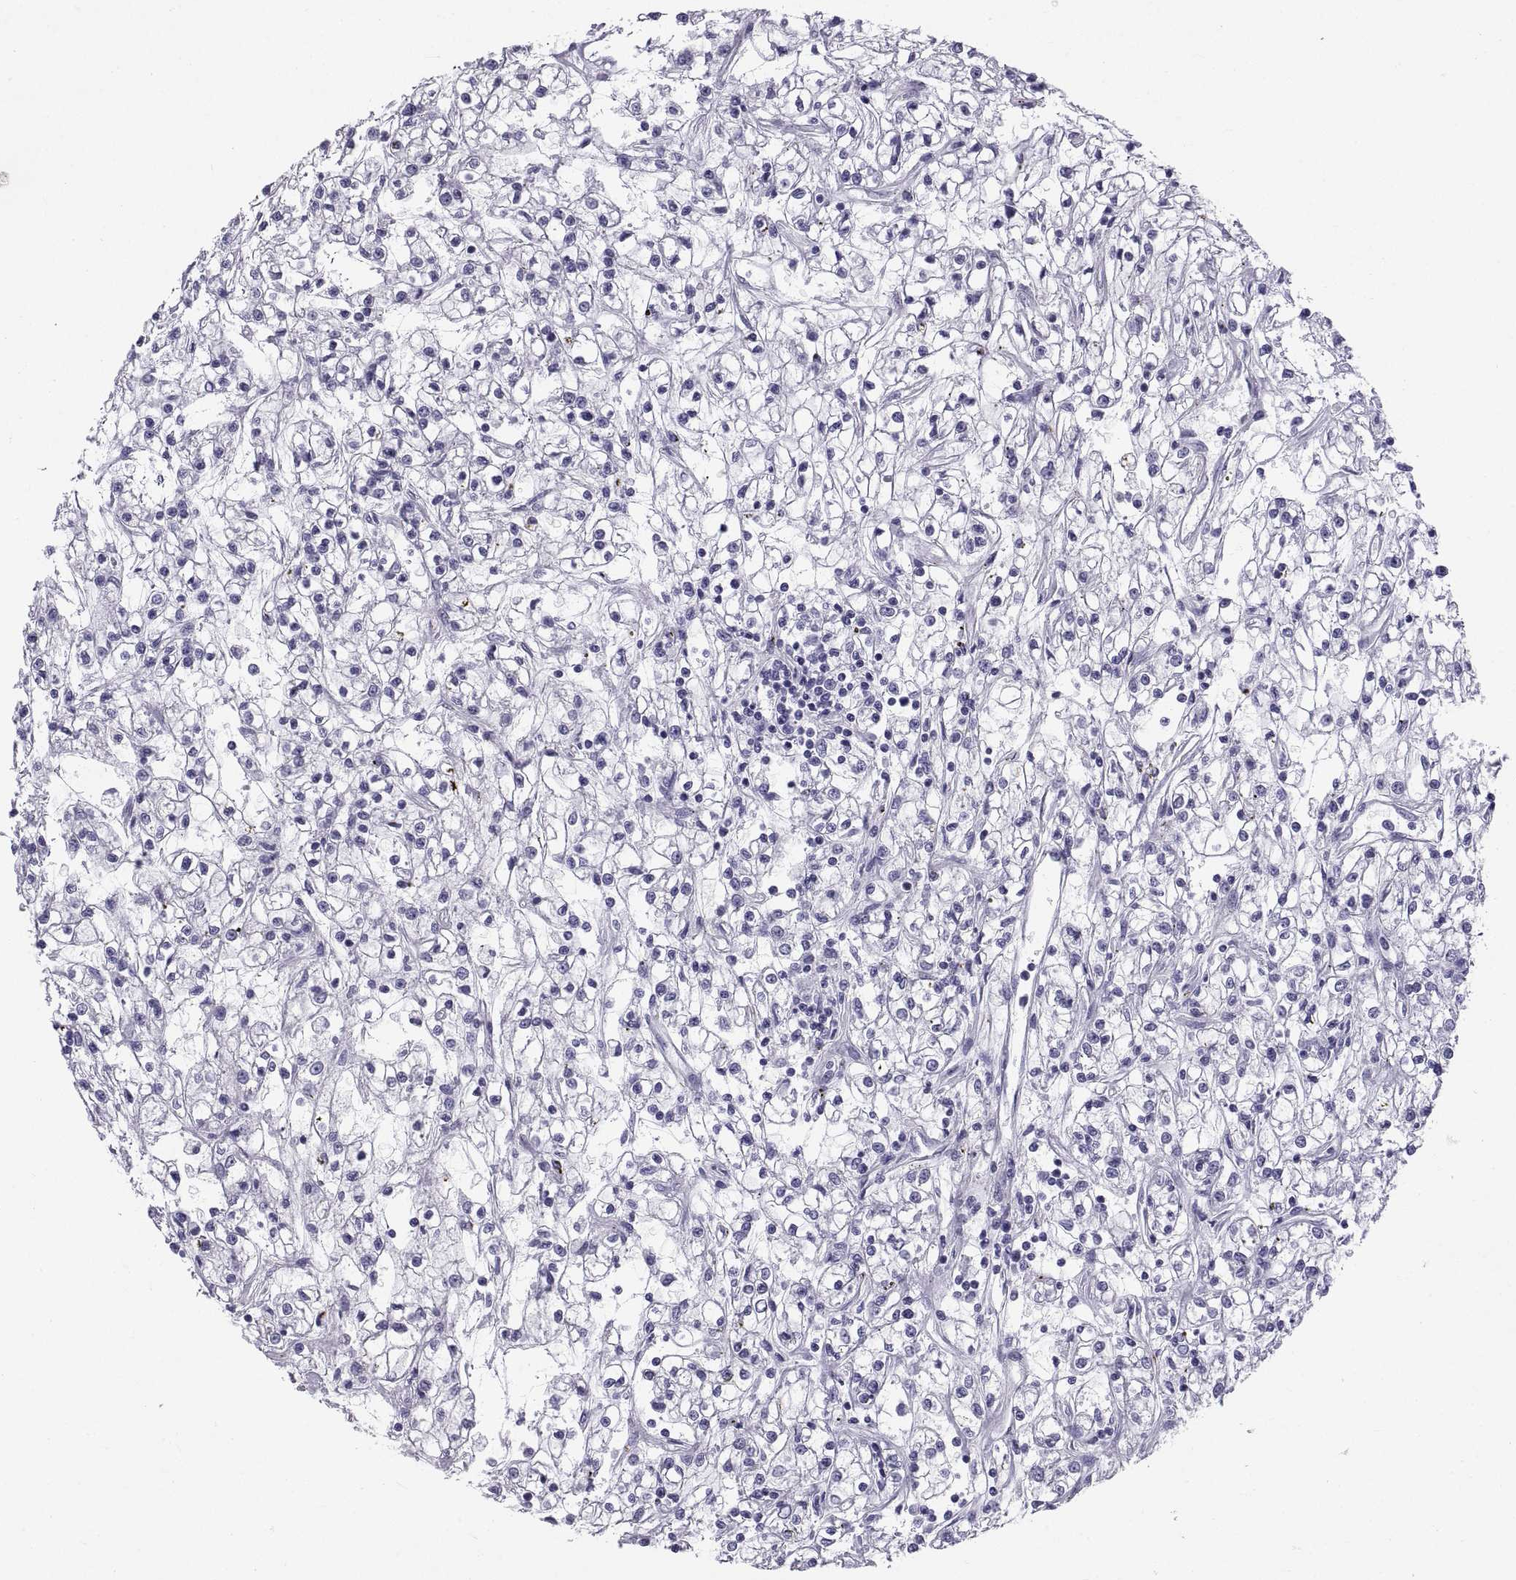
{"staining": {"intensity": "negative", "quantity": "none", "location": "none"}, "tissue": "renal cancer", "cell_type": "Tumor cells", "image_type": "cancer", "snomed": [{"axis": "morphology", "description": "Adenocarcinoma, NOS"}, {"axis": "topography", "description": "Kidney"}], "caption": "IHC photomicrograph of renal cancer (adenocarcinoma) stained for a protein (brown), which reveals no expression in tumor cells.", "gene": "CT47A10", "patient": {"sex": "female", "age": 59}}